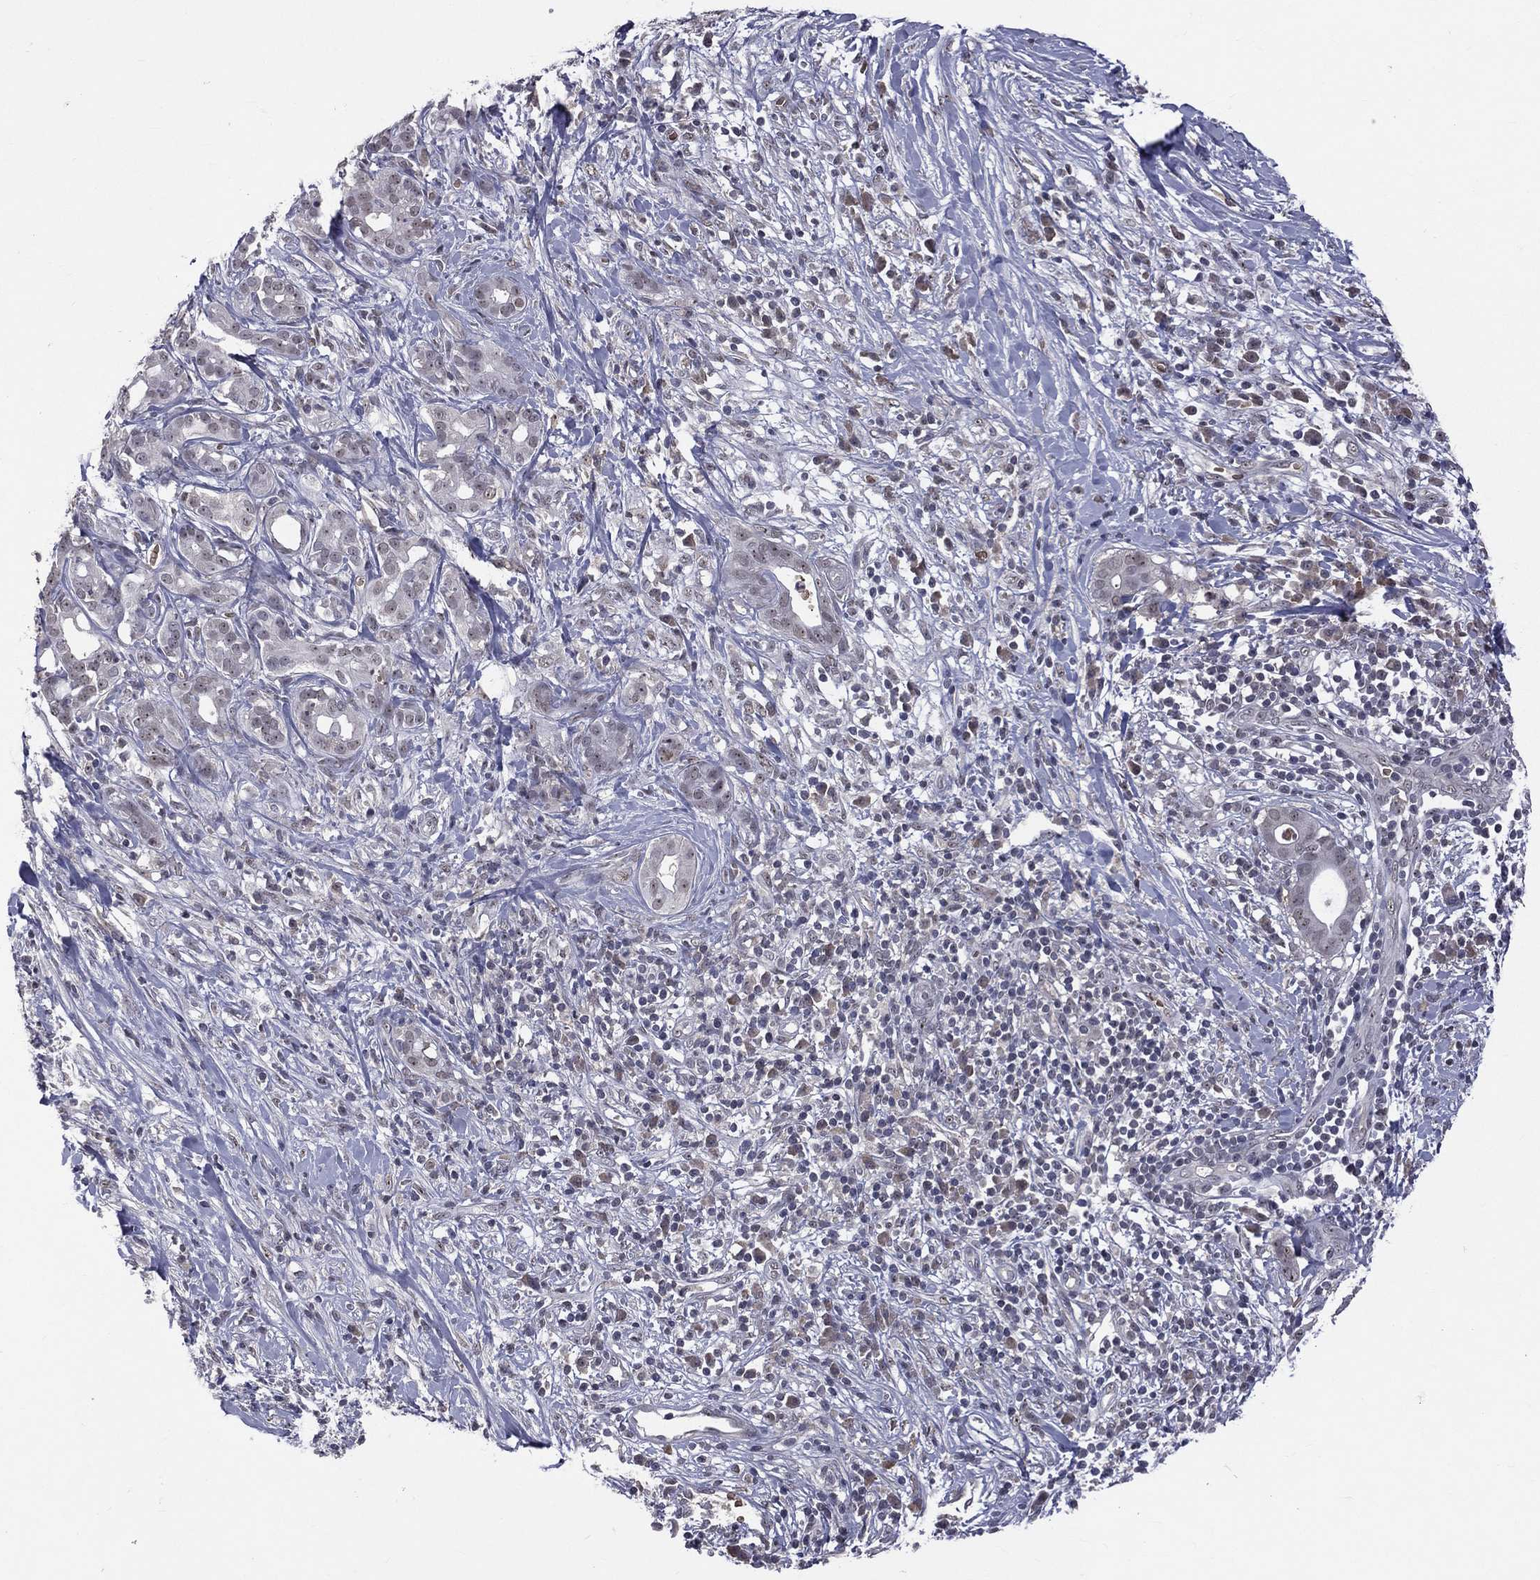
{"staining": {"intensity": "negative", "quantity": "none", "location": "none"}, "tissue": "pancreatic cancer", "cell_type": "Tumor cells", "image_type": "cancer", "snomed": [{"axis": "morphology", "description": "Adenocarcinoma, NOS"}, {"axis": "topography", "description": "Pancreas"}], "caption": "Immunohistochemistry image of human adenocarcinoma (pancreatic) stained for a protein (brown), which displays no expression in tumor cells. (DAB (3,3'-diaminobenzidine) IHC, high magnification).", "gene": "DSG4", "patient": {"sex": "male", "age": 61}}